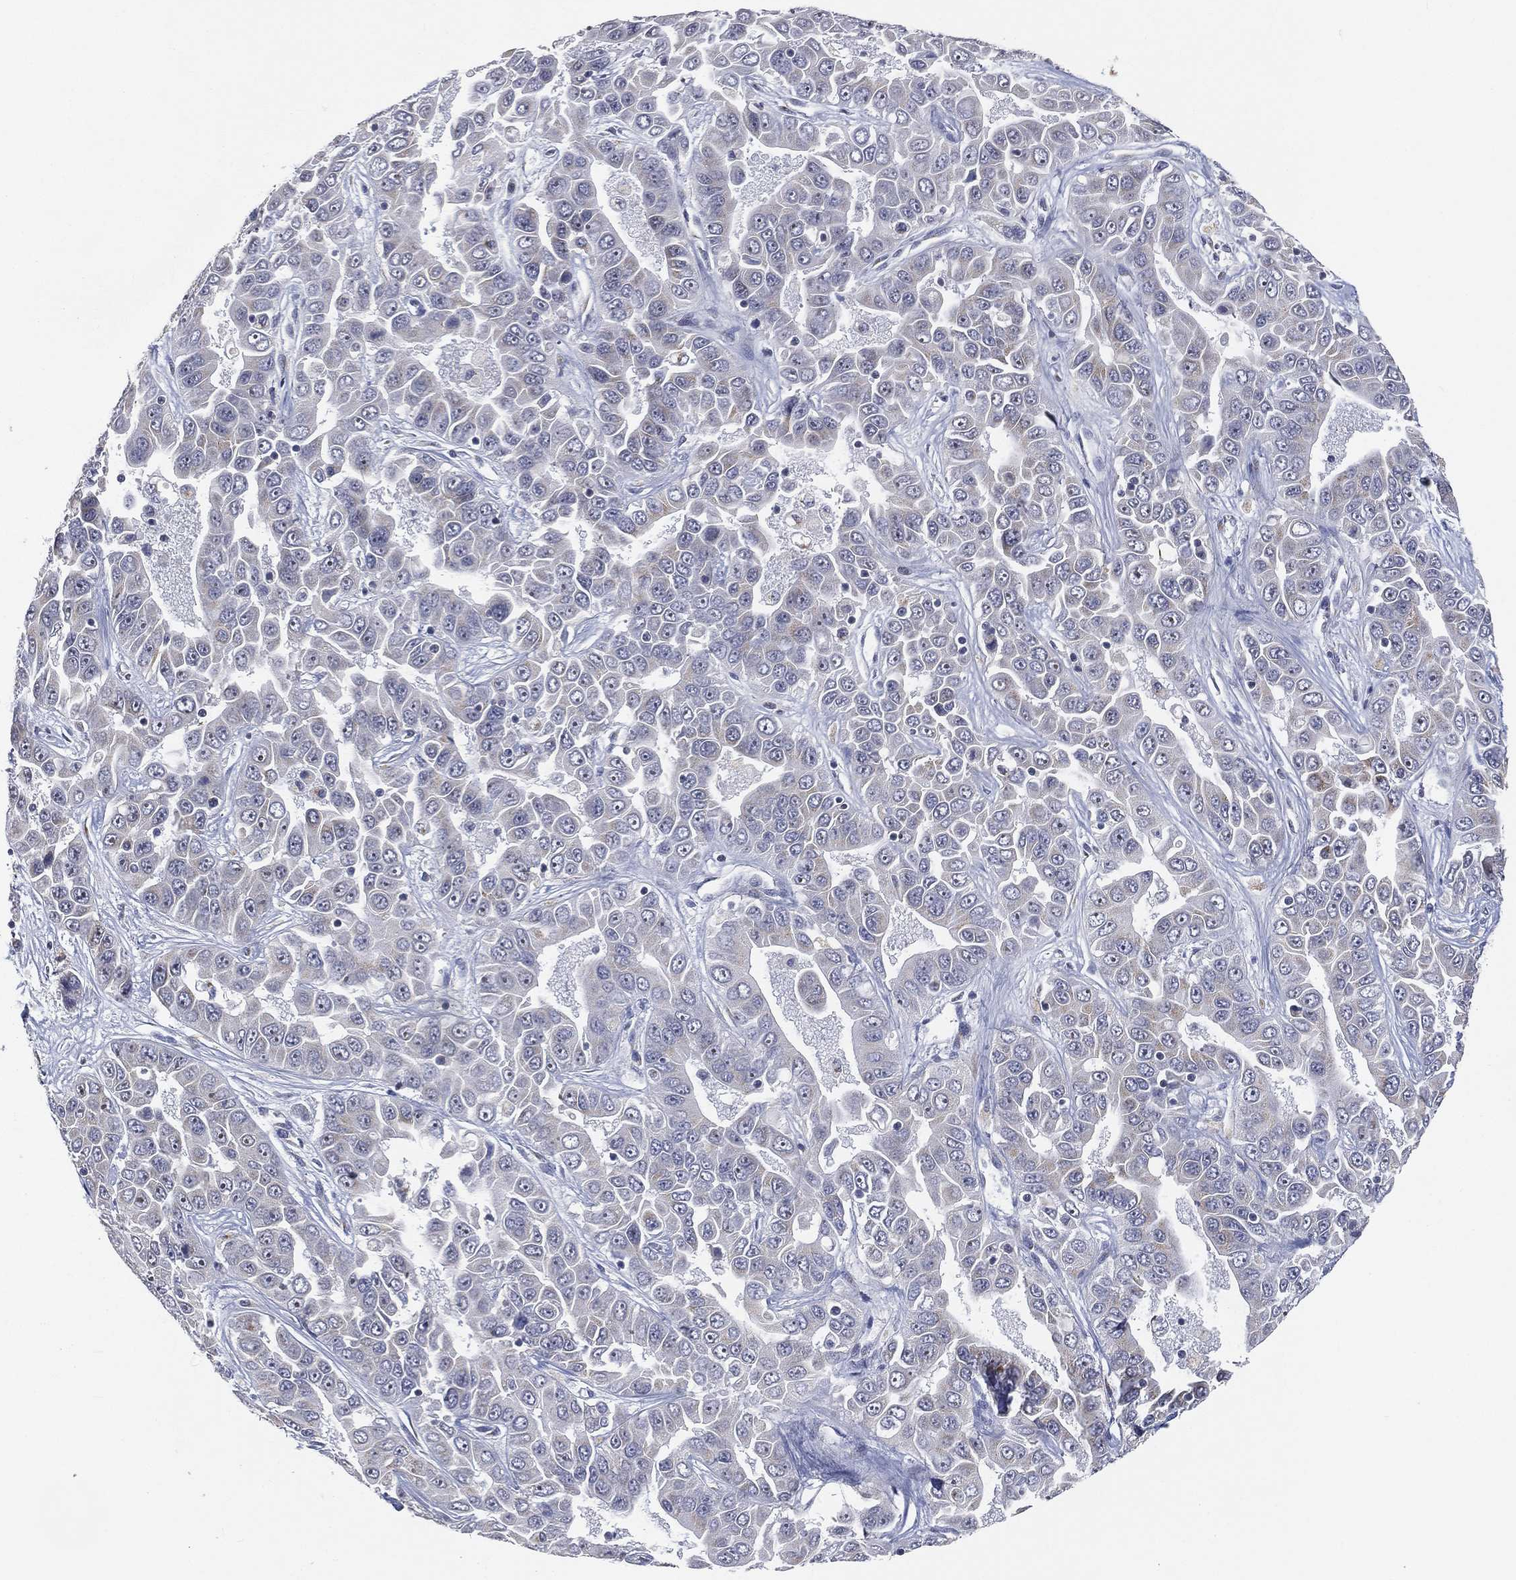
{"staining": {"intensity": "negative", "quantity": "none", "location": "none"}, "tissue": "liver cancer", "cell_type": "Tumor cells", "image_type": "cancer", "snomed": [{"axis": "morphology", "description": "Cholangiocarcinoma"}, {"axis": "topography", "description": "Liver"}], "caption": "The IHC image has no significant positivity in tumor cells of liver cancer tissue.", "gene": "TICAM1", "patient": {"sex": "female", "age": 52}}